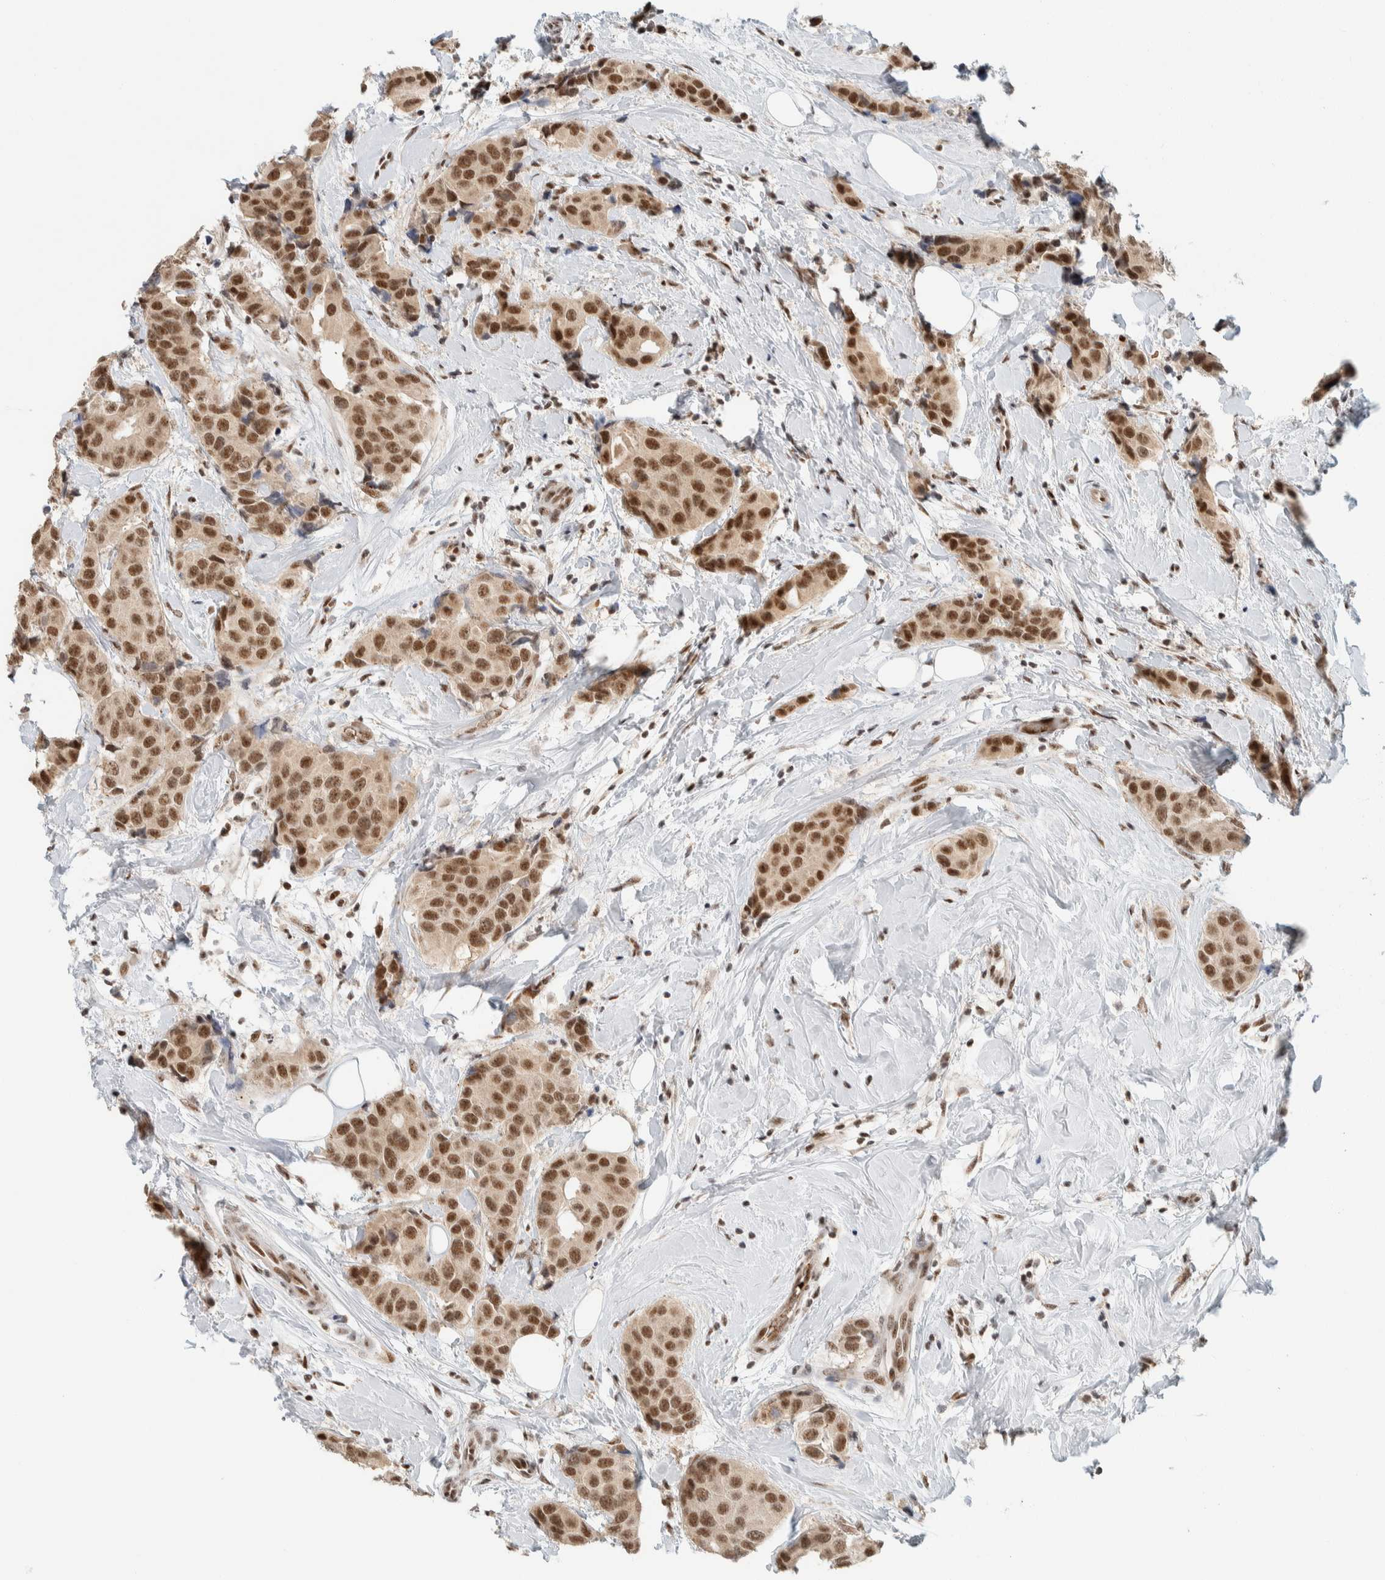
{"staining": {"intensity": "strong", "quantity": ">75%", "location": "nuclear"}, "tissue": "breast cancer", "cell_type": "Tumor cells", "image_type": "cancer", "snomed": [{"axis": "morphology", "description": "Normal tissue, NOS"}, {"axis": "morphology", "description": "Duct carcinoma"}, {"axis": "topography", "description": "Breast"}], "caption": "High-power microscopy captured an IHC micrograph of invasive ductal carcinoma (breast), revealing strong nuclear positivity in about >75% of tumor cells.", "gene": "ZBTB2", "patient": {"sex": "female", "age": 39}}